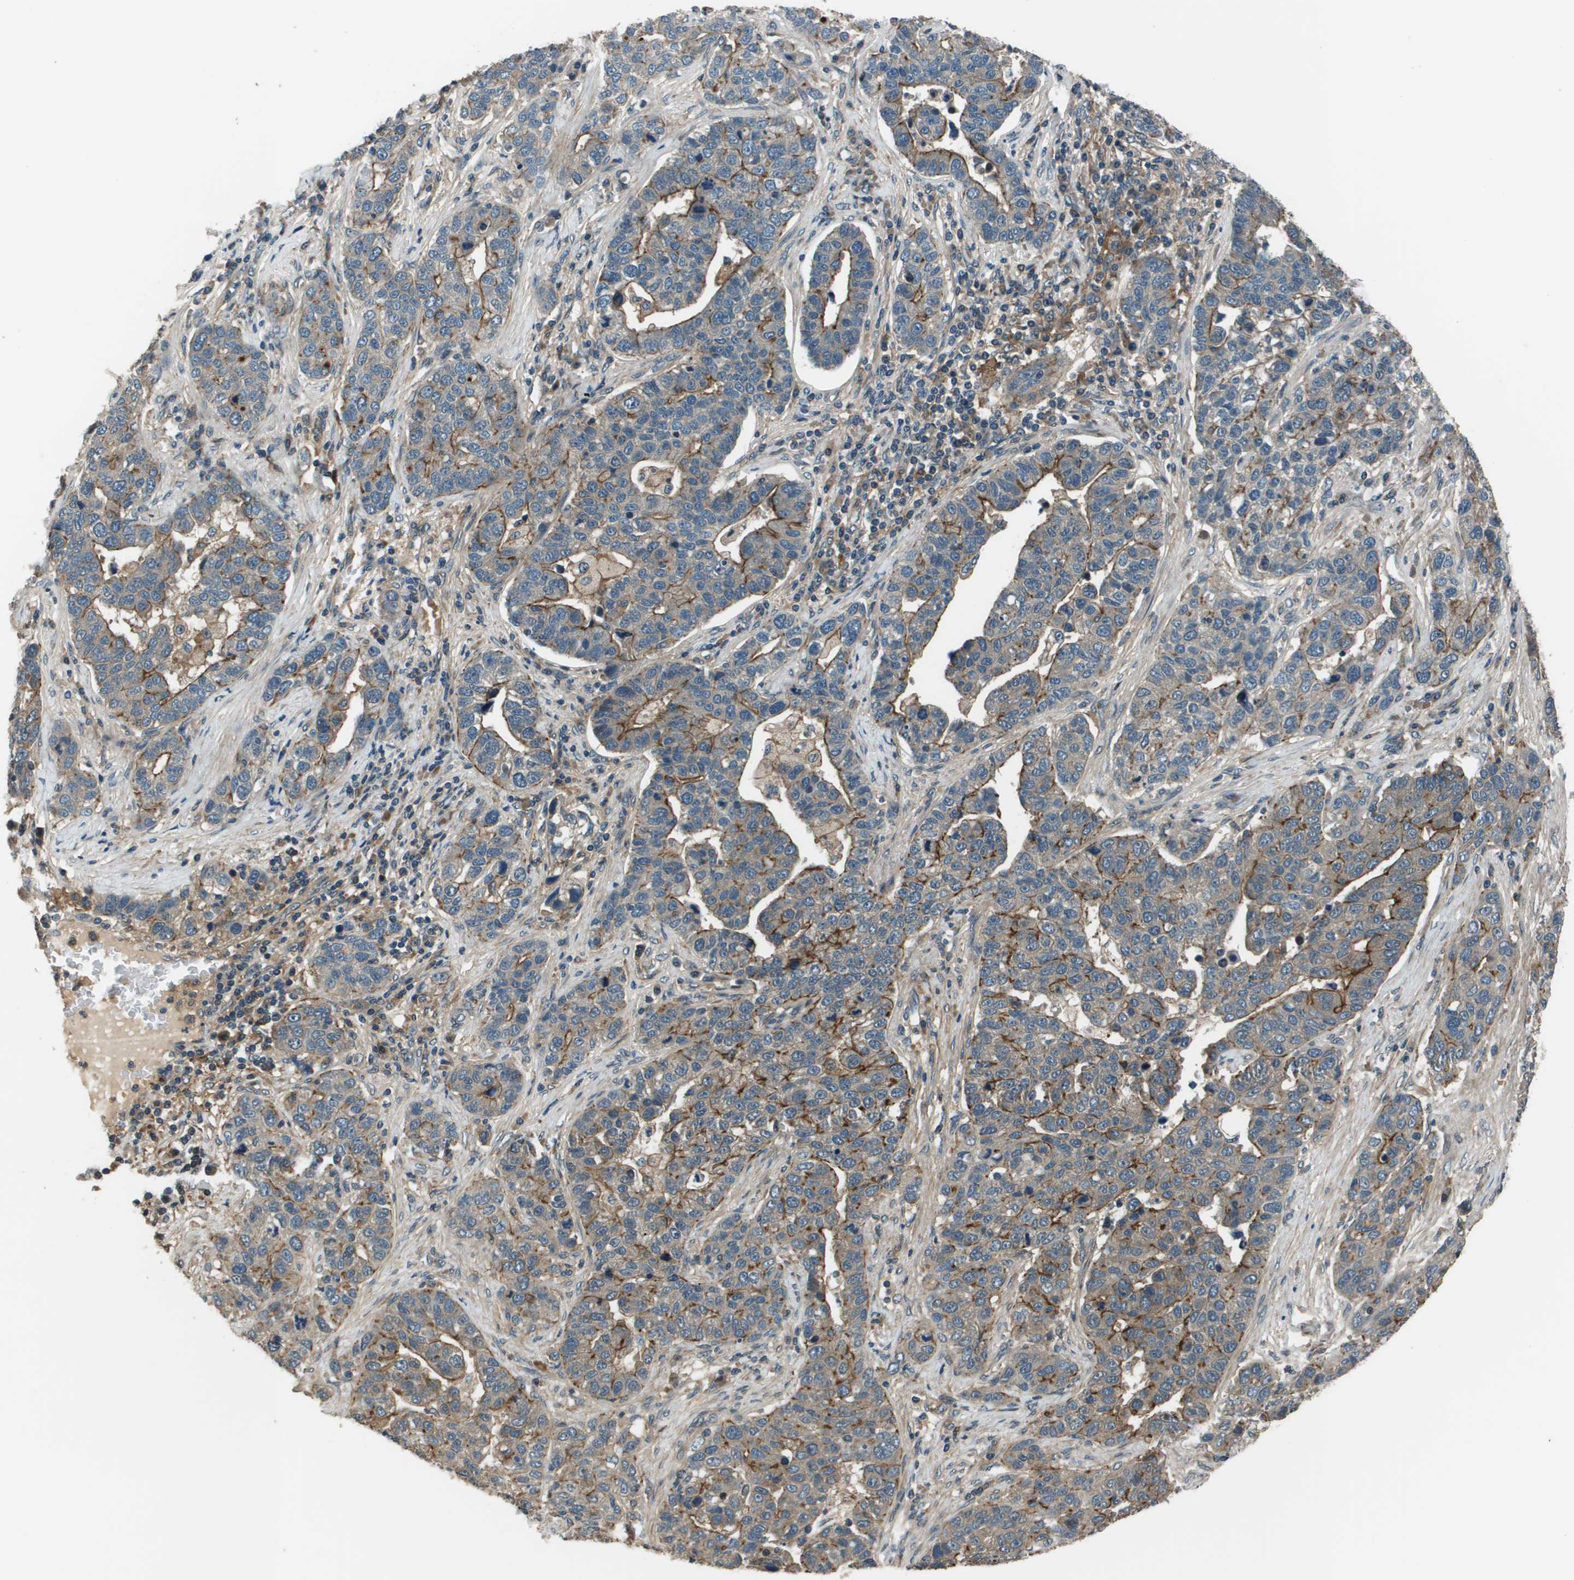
{"staining": {"intensity": "moderate", "quantity": "25%-75%", "location": "cytoplasmic/membranous"}, "tissue": "pancreatic cancer", "cell_type": "Tumor cells", "image_type": "cancer", "snomed": [{"axis": "morphology", "description": "Adenocarcinoma, NOS"}, {"axis": "topography", "description": "Pancreas"}], "caption": "Immunohistochemistry (DAB) staining of pancreatic cancer (adenocarcinoma) exhibits moderate cytoplasmic/membranous protein staining in approximately 25%-75% of tumor cells.", "gene": "ARHGEF11", "patient": {"sex": "female", "age": 61}}